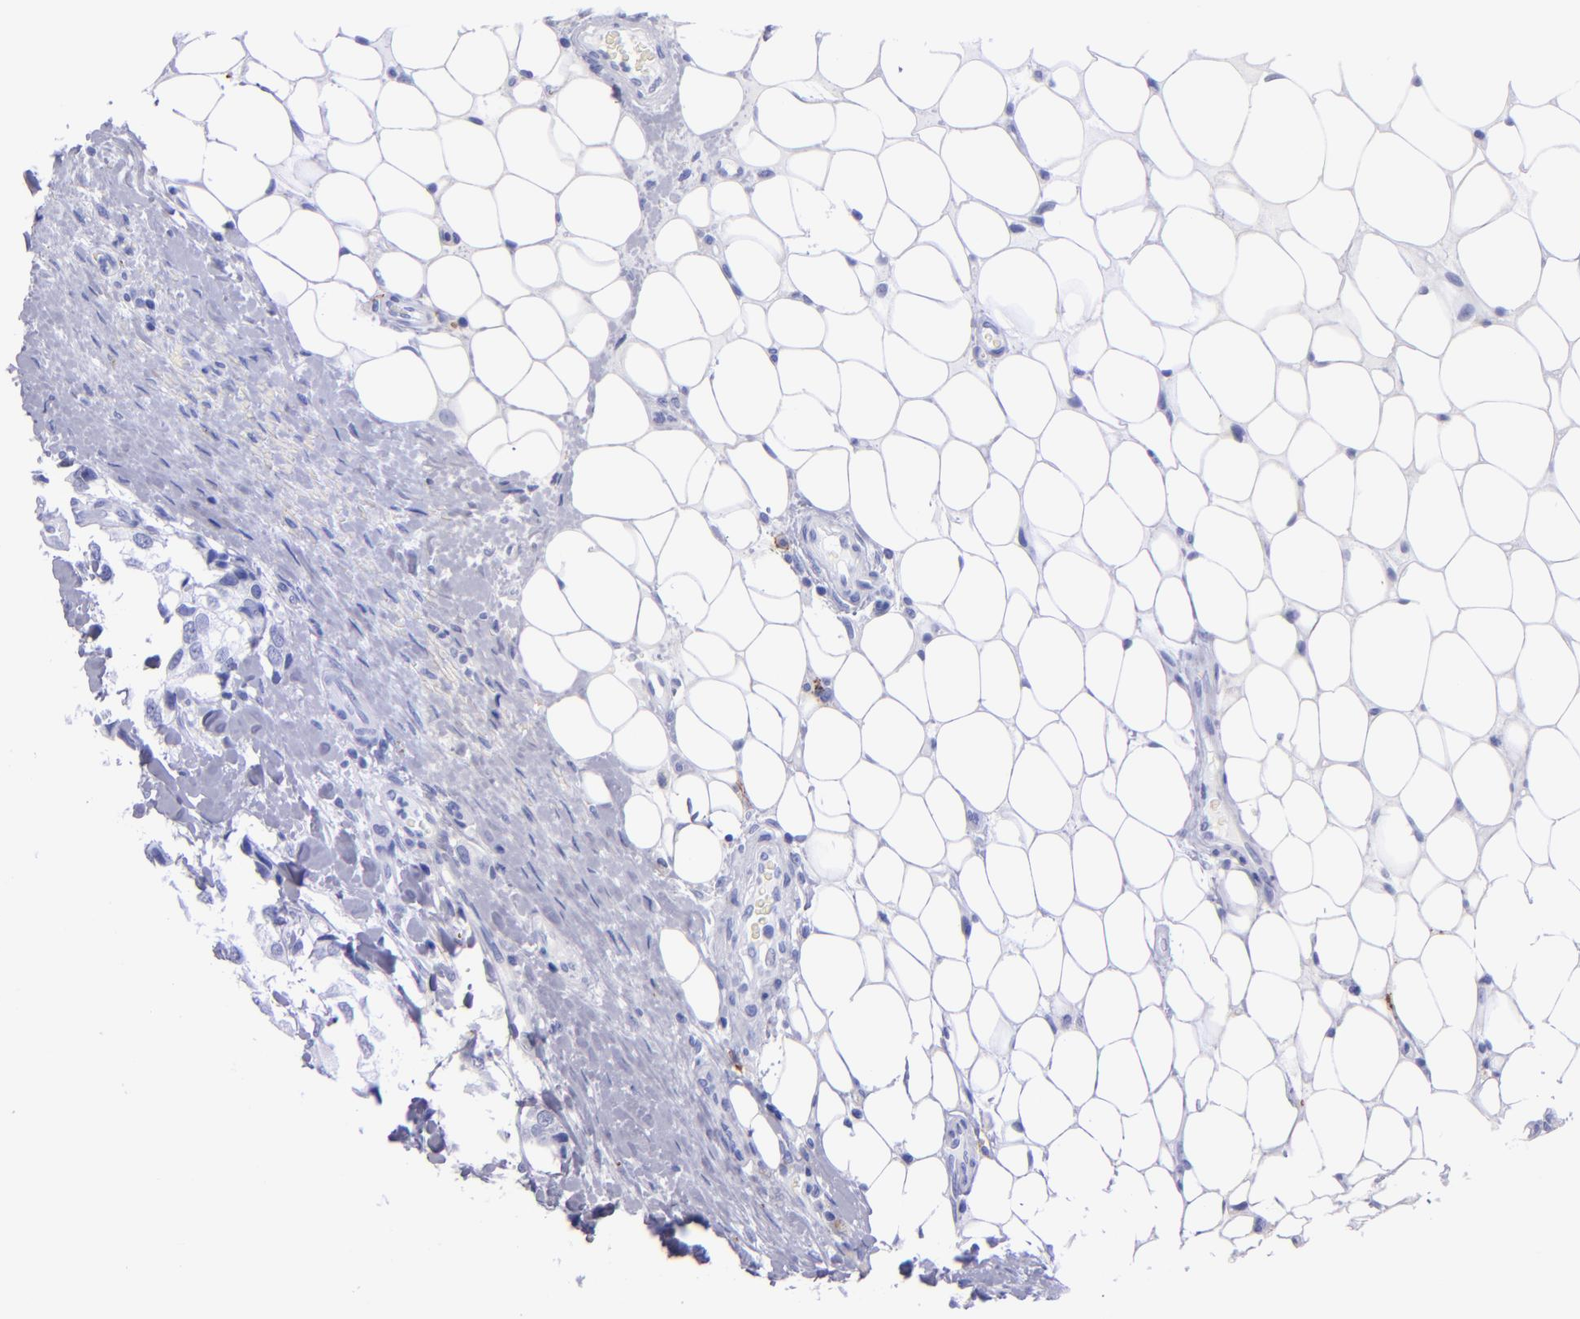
{"staining": {"intensity": "negative", "quantity": "none", "location": "none"}, "tissue": "breast cancer", "cell_type": "Tumor cells", "image_type": "cancer", "snomed": [{"axis": "morphology", "description": "Duct carcinoma"}, {"axis": "topography", "description": "Breast"}], "caption": "High power microscopy micrograph of an immunohistochemistry (IHC) histopathology image of breast infiltrating ductal carcinoma, revealing no significant positivity in tumor cells. (IHC, brightfield microscopy, high magnification).", "gene": "CD38", "patient": {"sex": "female", "age": 68}}